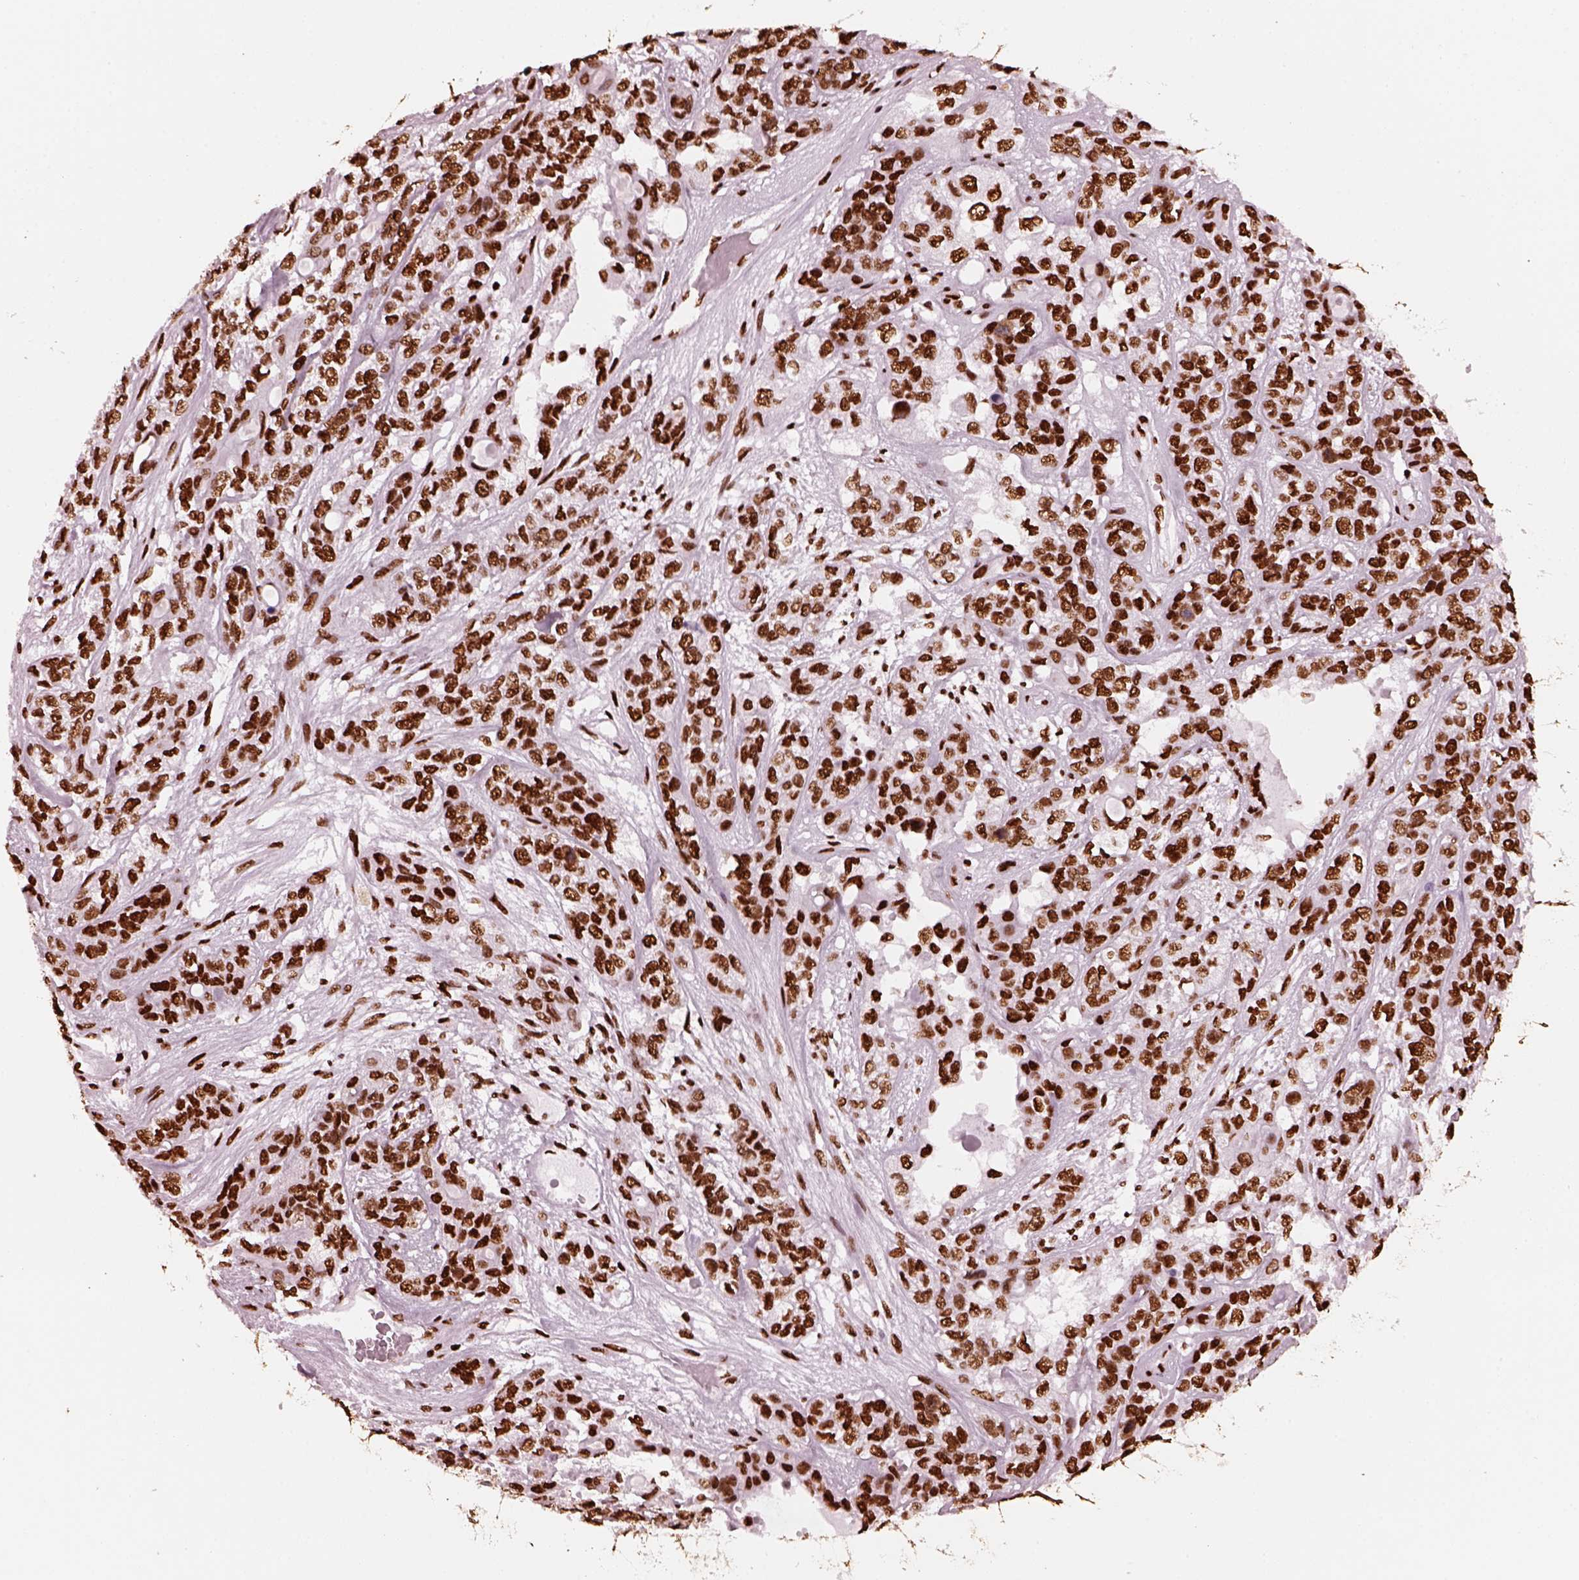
{"staining": {"intensity": "strong", "quantity": ">75%", "location": "nuclear"}, "tissue": "lung cancer", "cell_type": "Tumor cells", "image_type": "cancer", "snomed": [{"axis": "morphology", "description": "Squamous cell carcinoma, NOS"}, {"axis": "topography", "description": "Lung"}], "caption": "Squamous cell carcinoma (lung) stained for a protein (brown) shows strong nuclear positive staining in approximately >75% of tumor cells.", "gene": "CBFA2T3", "patient": {"sex": "female", "age": 70}}